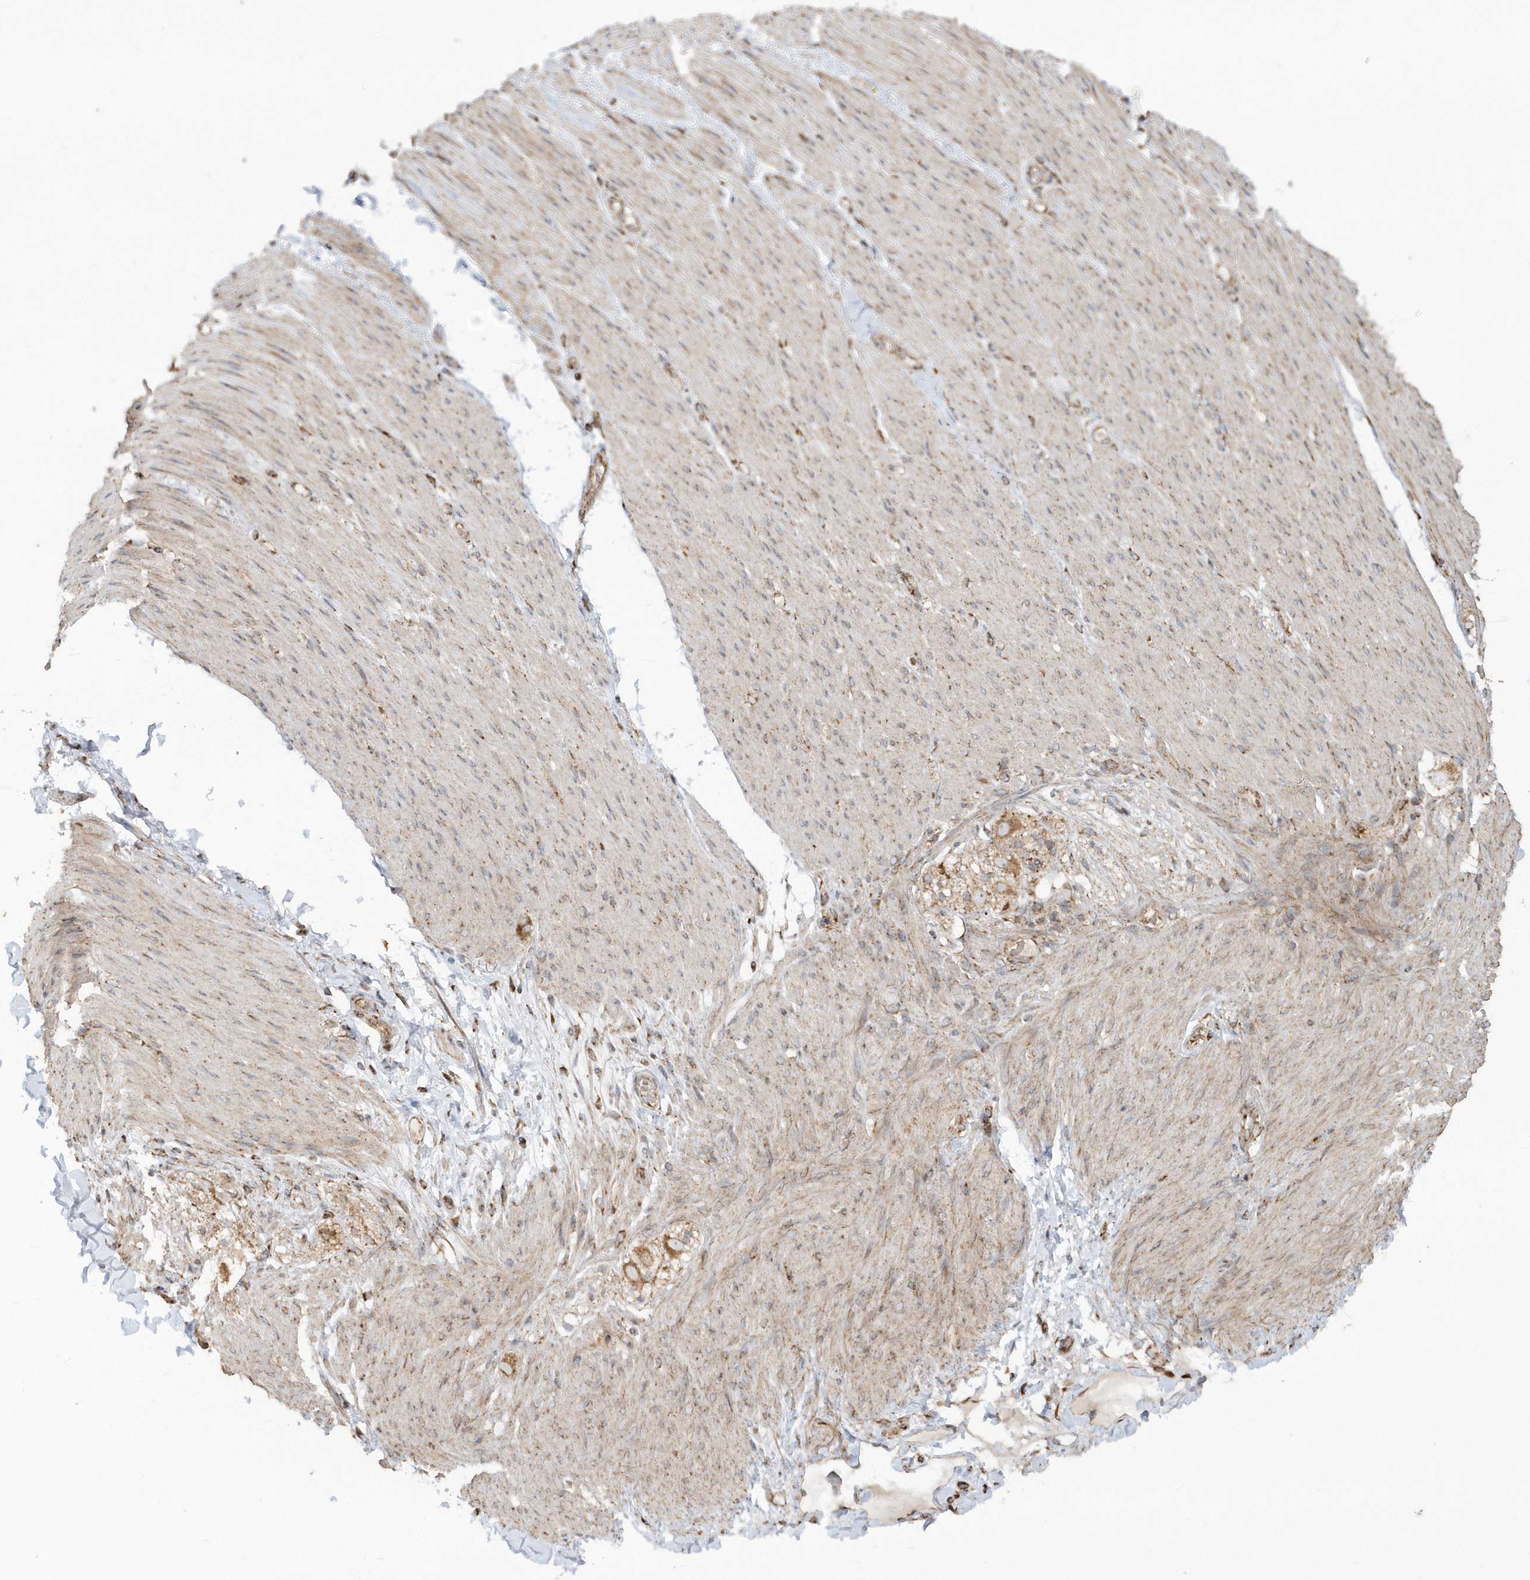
{"staining": {"intensity": "weak", "quantity": "25%-75%", "location": "cytoplasmic/membranous"}, "tissue": "adipose tissue", "cell_type": "Adipocytes", "image_type": "normal", "snomed": [{"axis": "morphology", "description": "Normal tissue, NOS"}, {"axis": "topography", "description": "Colon"}, {"axis": "topography", "description": "Peripheral nerve tissue"}], "caption": "A low amount of weak cytoplasmic/membranous staining is identified in approximately 25%-75% of adipocytes in normal adipose tissue.", "gene": "SH3BP2", "patient": {"sex": "female", "age": 61}}